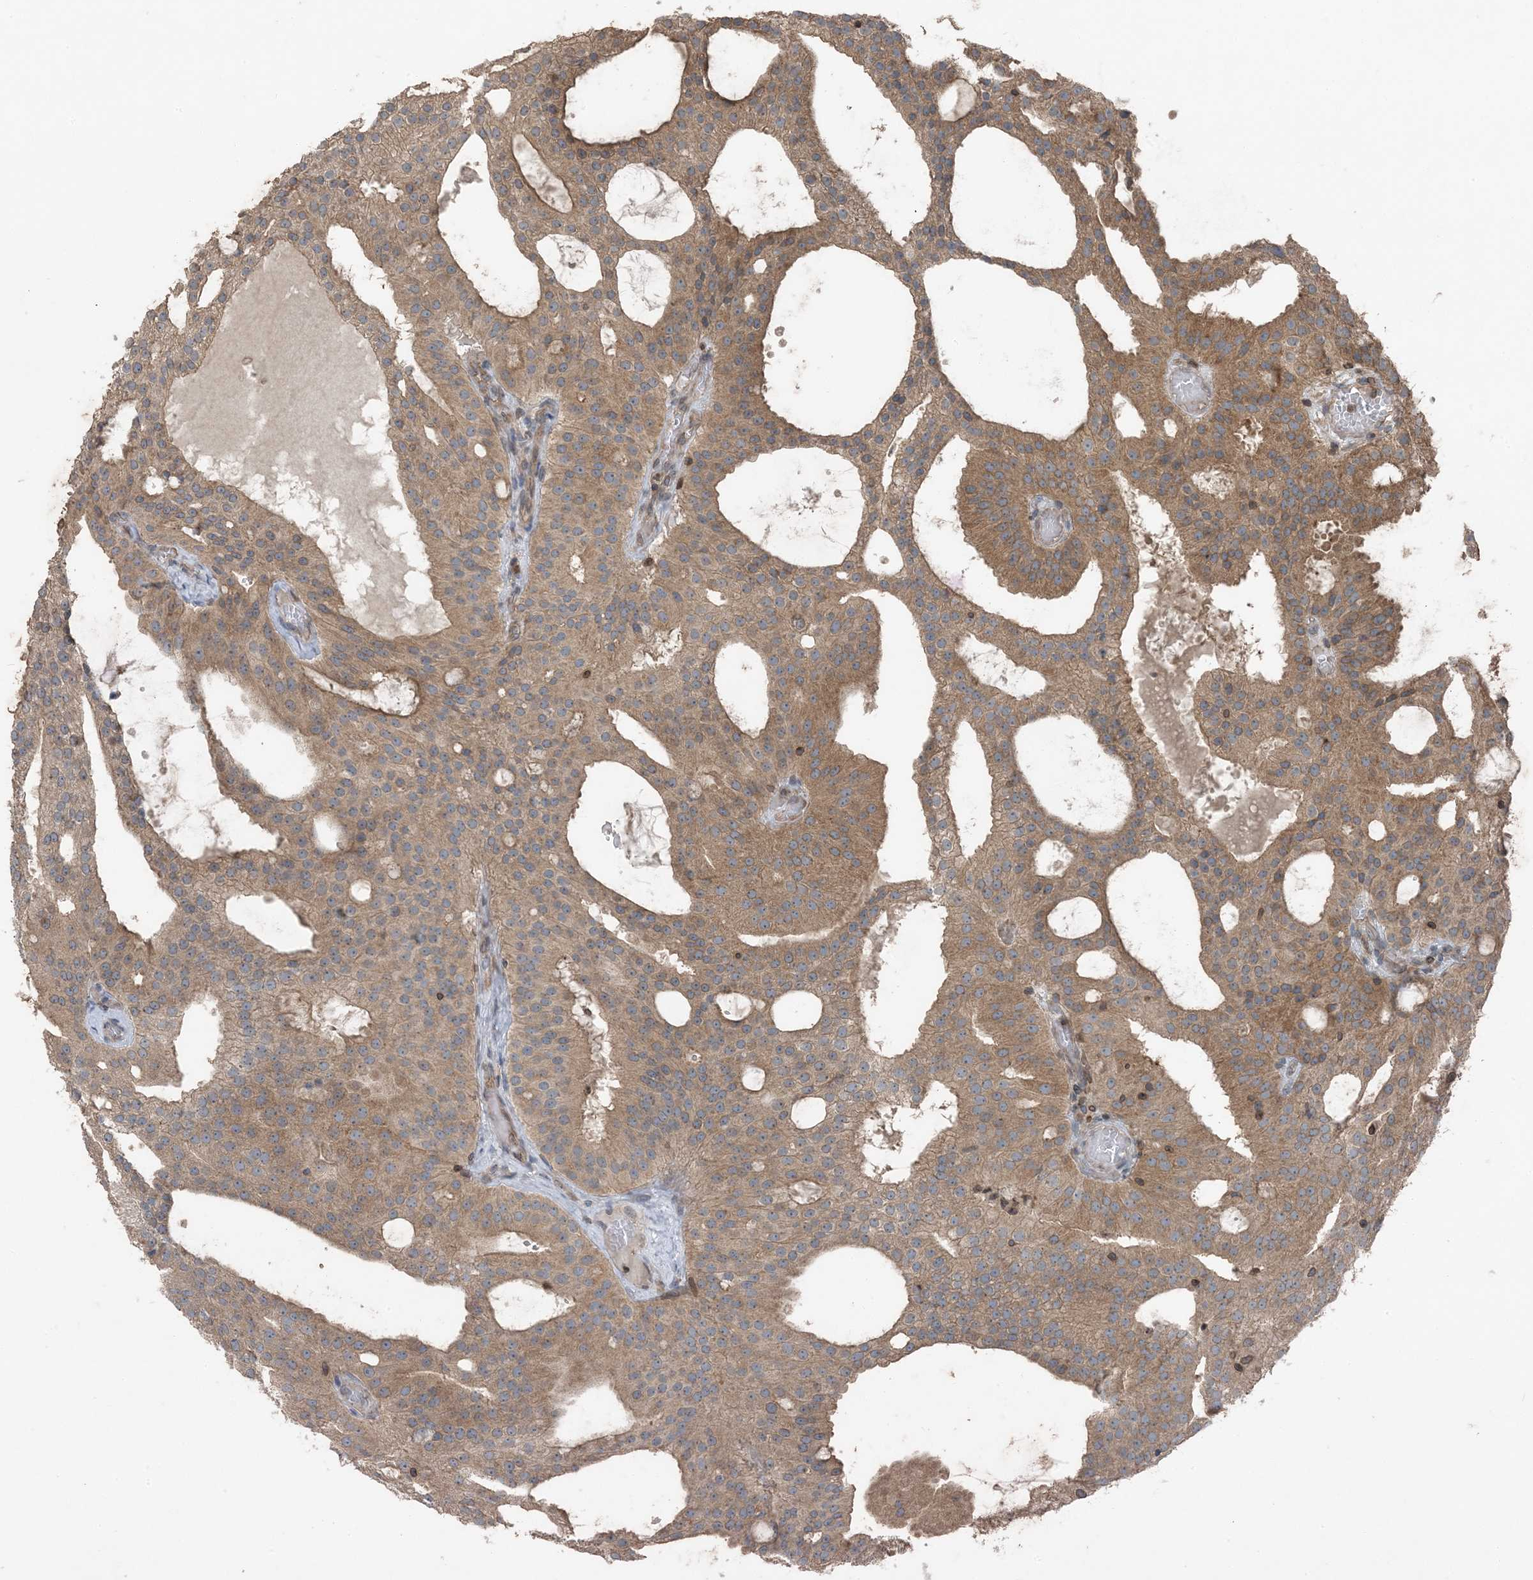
{"staining": {"intensity": "moderate", "quantity": ">75%", "location": "cytoplasmic/membranous"}, "tissue": "prostate cancer", "cell_type": "Tumor cells", "image_type": "cancer", "snomed": [{"axis": "morphology", "description": "Adenocarcinoma, Medium grade"}, {"axis": "topography", "description": "Prostate"}], "caption": "This is an image of immunohistochemistry staining of medium-grade adenocarcinoma (prostate), which shows moderate staining in the cytoplasmic/membranous of tumor cells.", "gene": "ZFAND2B", "patient": {"sex": "male", "age": 88}}